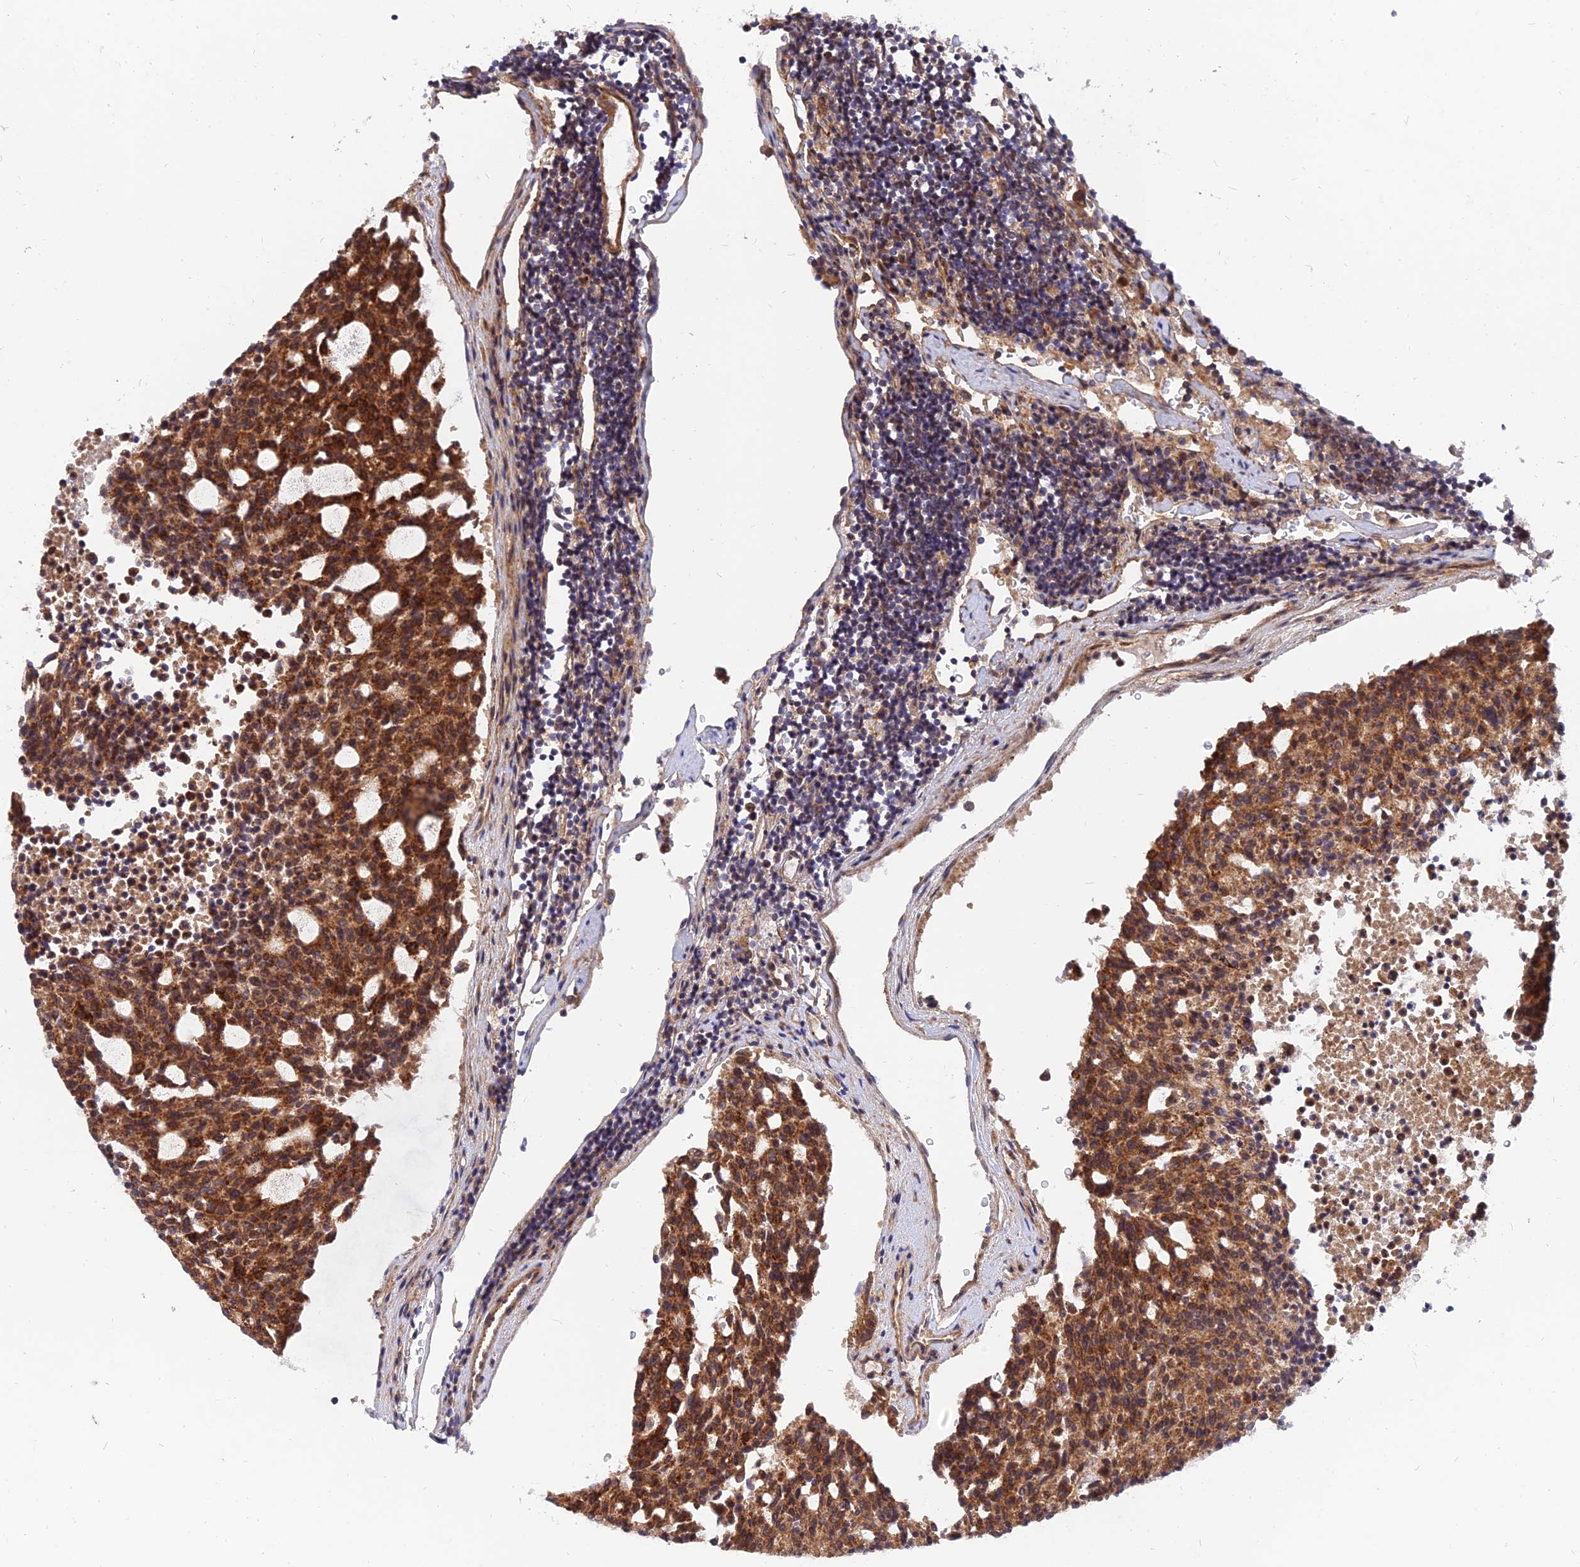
{"staining": {"intensity": "strong", "quantity": ">75%", "location": "cytoplasmic/membranous"}, "tissue": "carcinoid", "cell_type": "Tumor cells", "image_type": "cancer", "snomed": [{"axis": "morphology", "description": "Carcinoid, malignant, NOS"}, {"axis": "topography", "description": "Pancreas"}], "caption": "Immunohistochemical staining of human carcinoid (malignant) exhibits high levels of strong cytoplasmic/membranous positivity in about >75% of tumor cells.", "gene": "WDR41", "patient": {"sex": "female", "age": 54}}